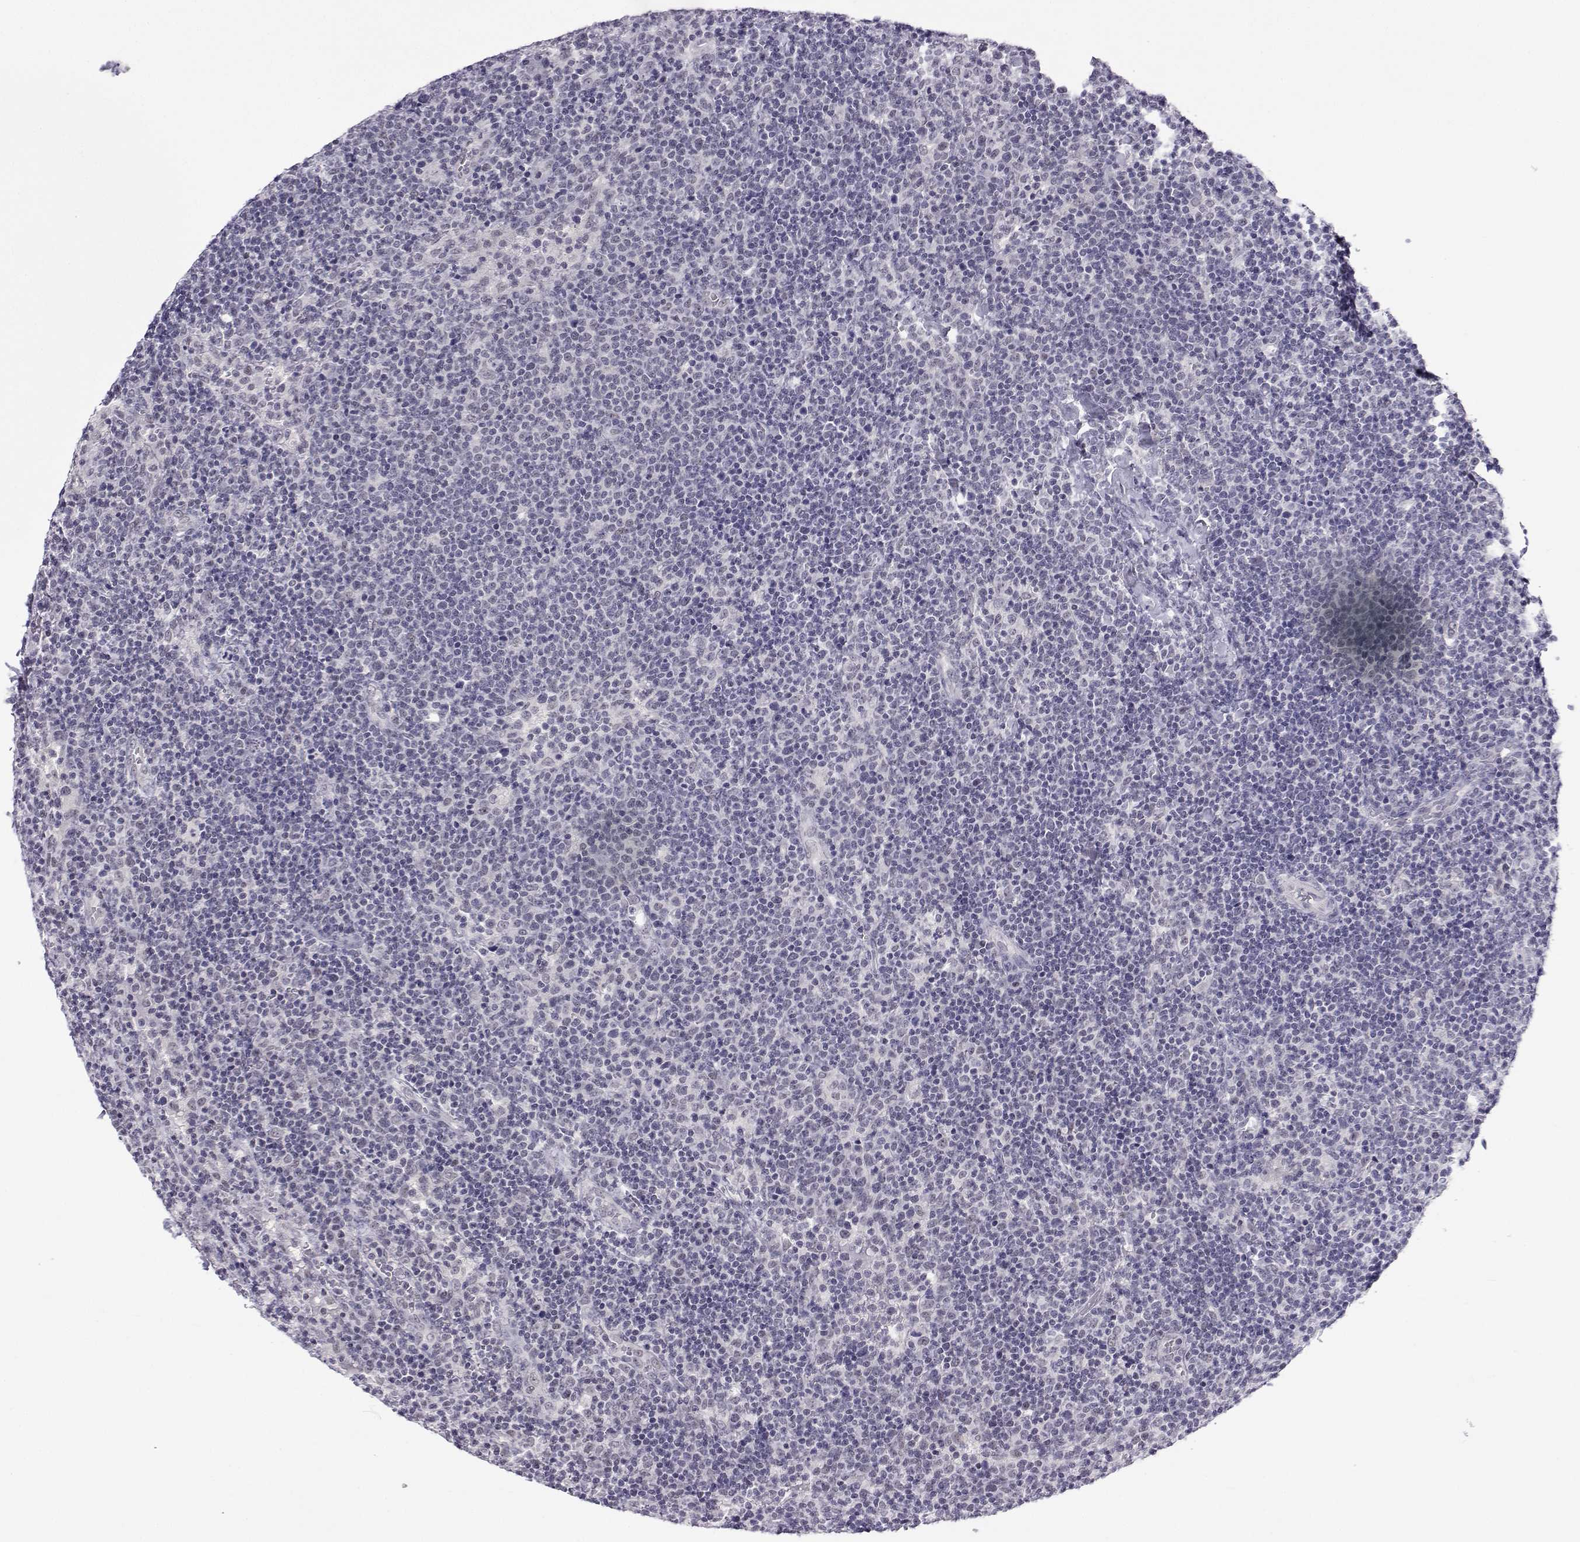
{"staining": {"intensity": "negative", "quantity": "none", "location": "none"}, "tissue": "lymphoma", "cell_type": "Tumor cells", "image_type": "cancer", "snomed": [{"axis": "morphology", "description": "Malignant lymphoma, non-Hodgkin's type, High grade"}, {"axis": "topography", "description": "Lymph node"}], "caption": "The micrograph displays no significant staining in tumor cells of lymphoma.", "gene": "MED26", "patient": {"sex": "male", "age": 61}}